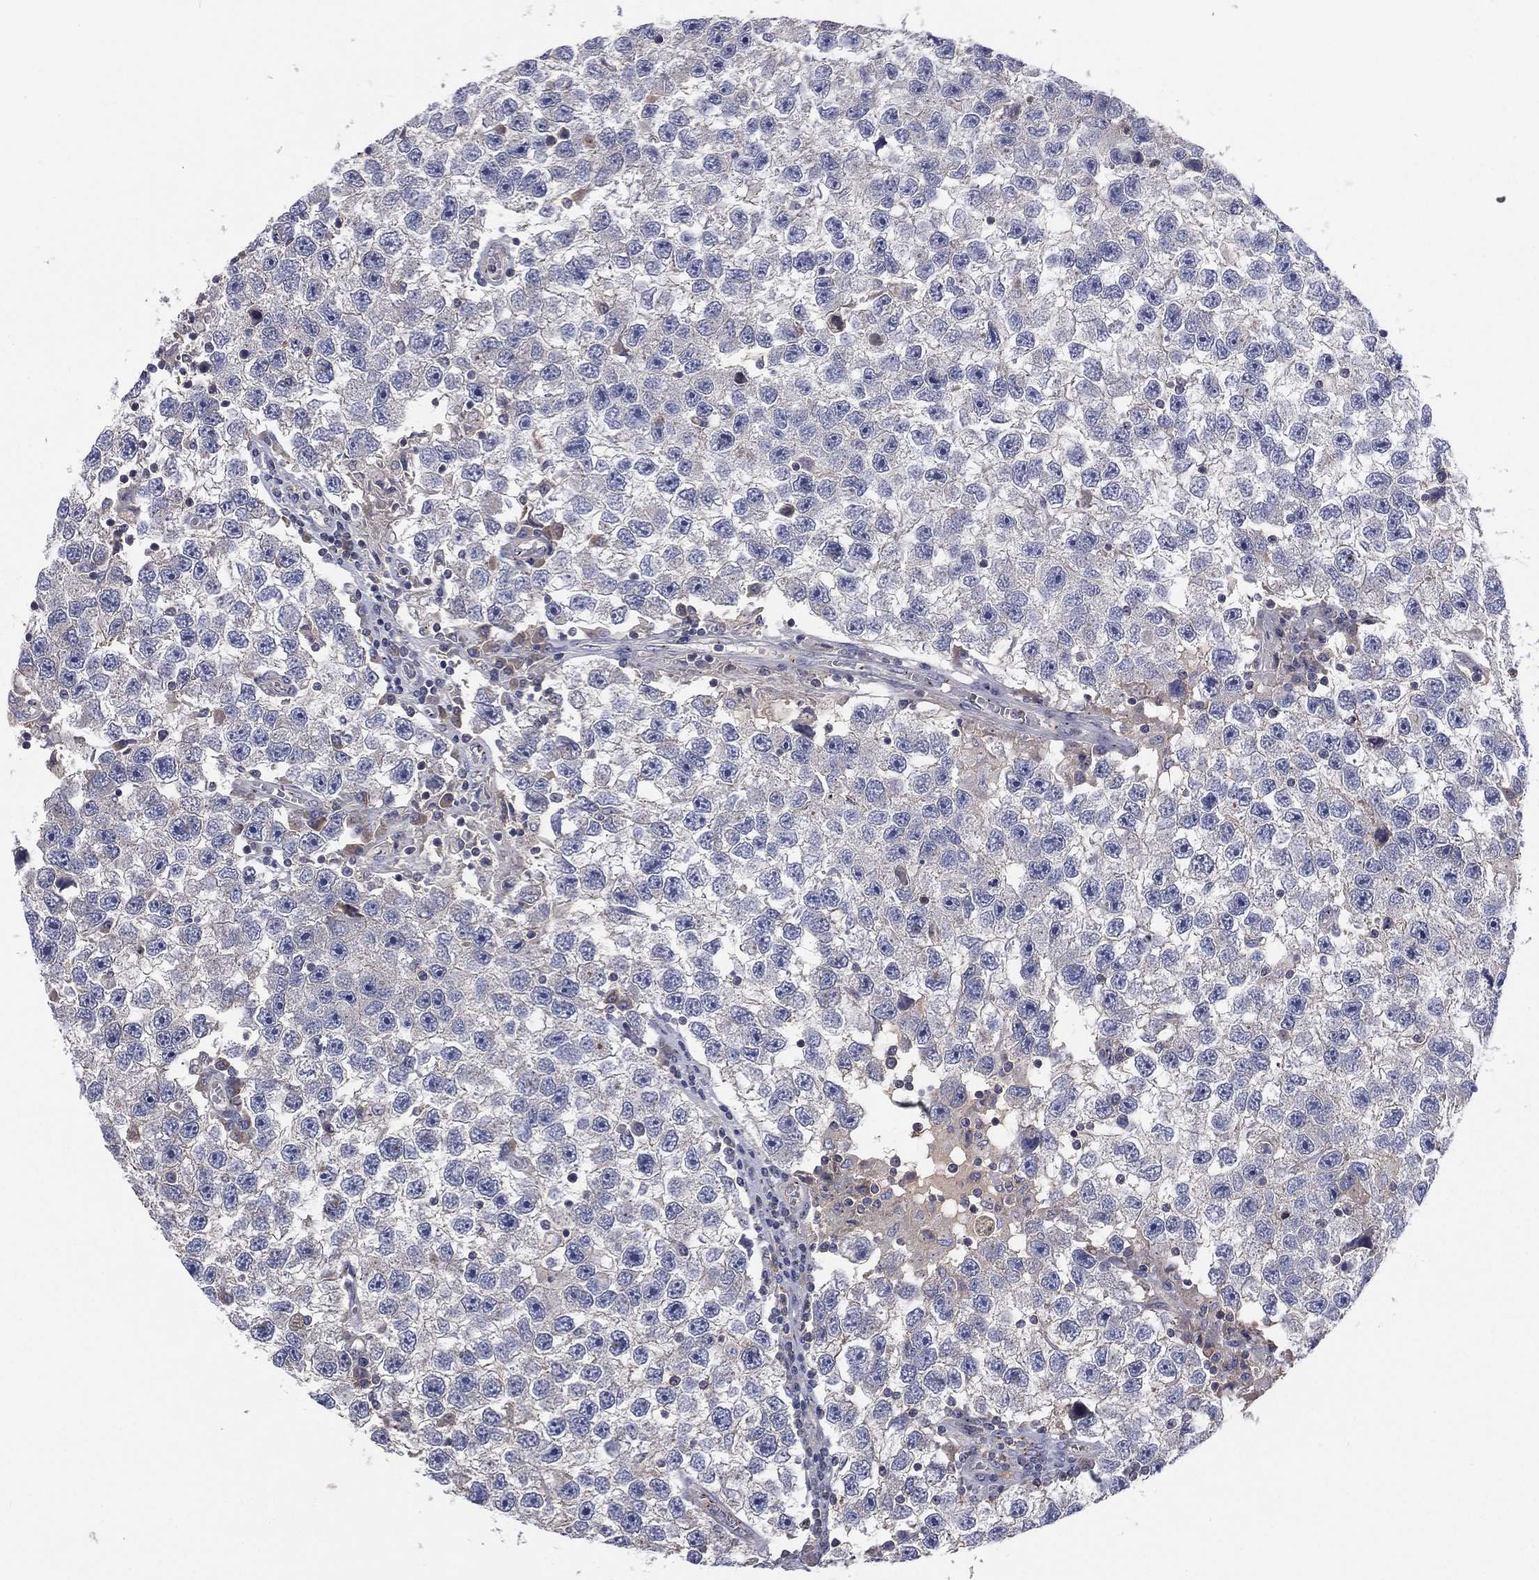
{"staining": {"intensity": "negative", "quantity": "none", "location": "none"}, "tissue": "testis cancer", "cell_type": "Tumor cells", "image_type": "cancer", "snomed": [{"axis": "morphology", "description": "Seminoma, NOS"}, {"axis": "topography", "description": "Testis"}], "caption": "High power microscopy photomicrograph of an IHC histopathology image of testis seminoma, revealing no significant positivity in tumor cells. (Brightfield microscopy of DAB (3,3'-diaminobenzidine) immunohistochemistry at high magnification).", "gene": "CROCC", "patient": {"sex": "male", "age": 26}}